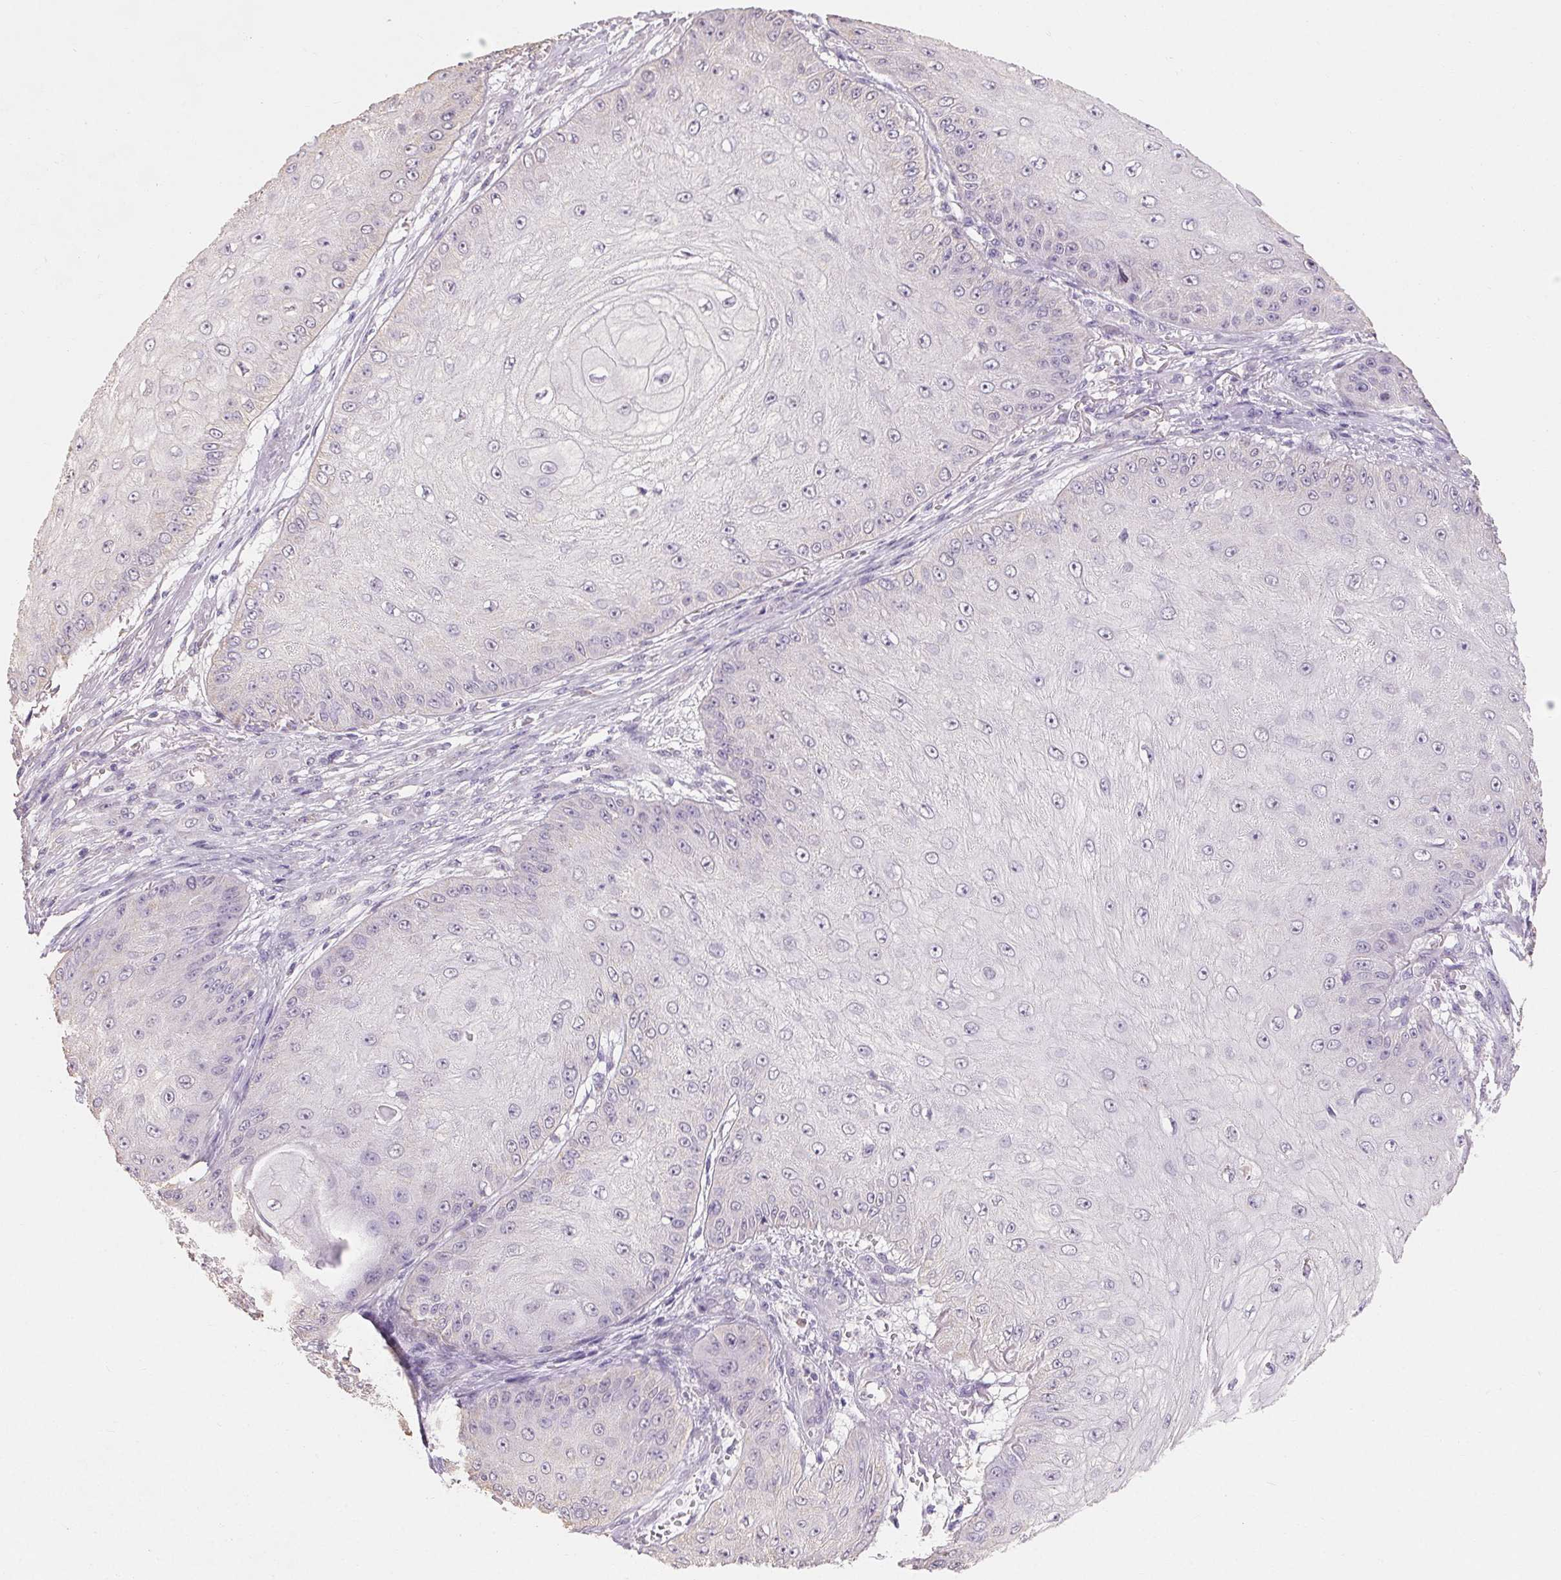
{"staining": {"intensity": "negative", "quantity": "none", "location": "none"}, "tissue": "skin cancer", "cell_type": "Tumor cells", "image_type": "cancer", "snomed": [{"axis": "morphology", "description": "Squamous cell carcinoma, NOS"}, {"axis": "topography", "description": "Skin"}], "caption": "Immunohistochemical staining of skin cancer (squamous cell carcinoma) exhibits no significant expression in tumor cells. (Brightfield microscopy of DAB IHC at high magnification).", "gene": "MAP7D2", "patient": {"sex": "male", "age": 70}}